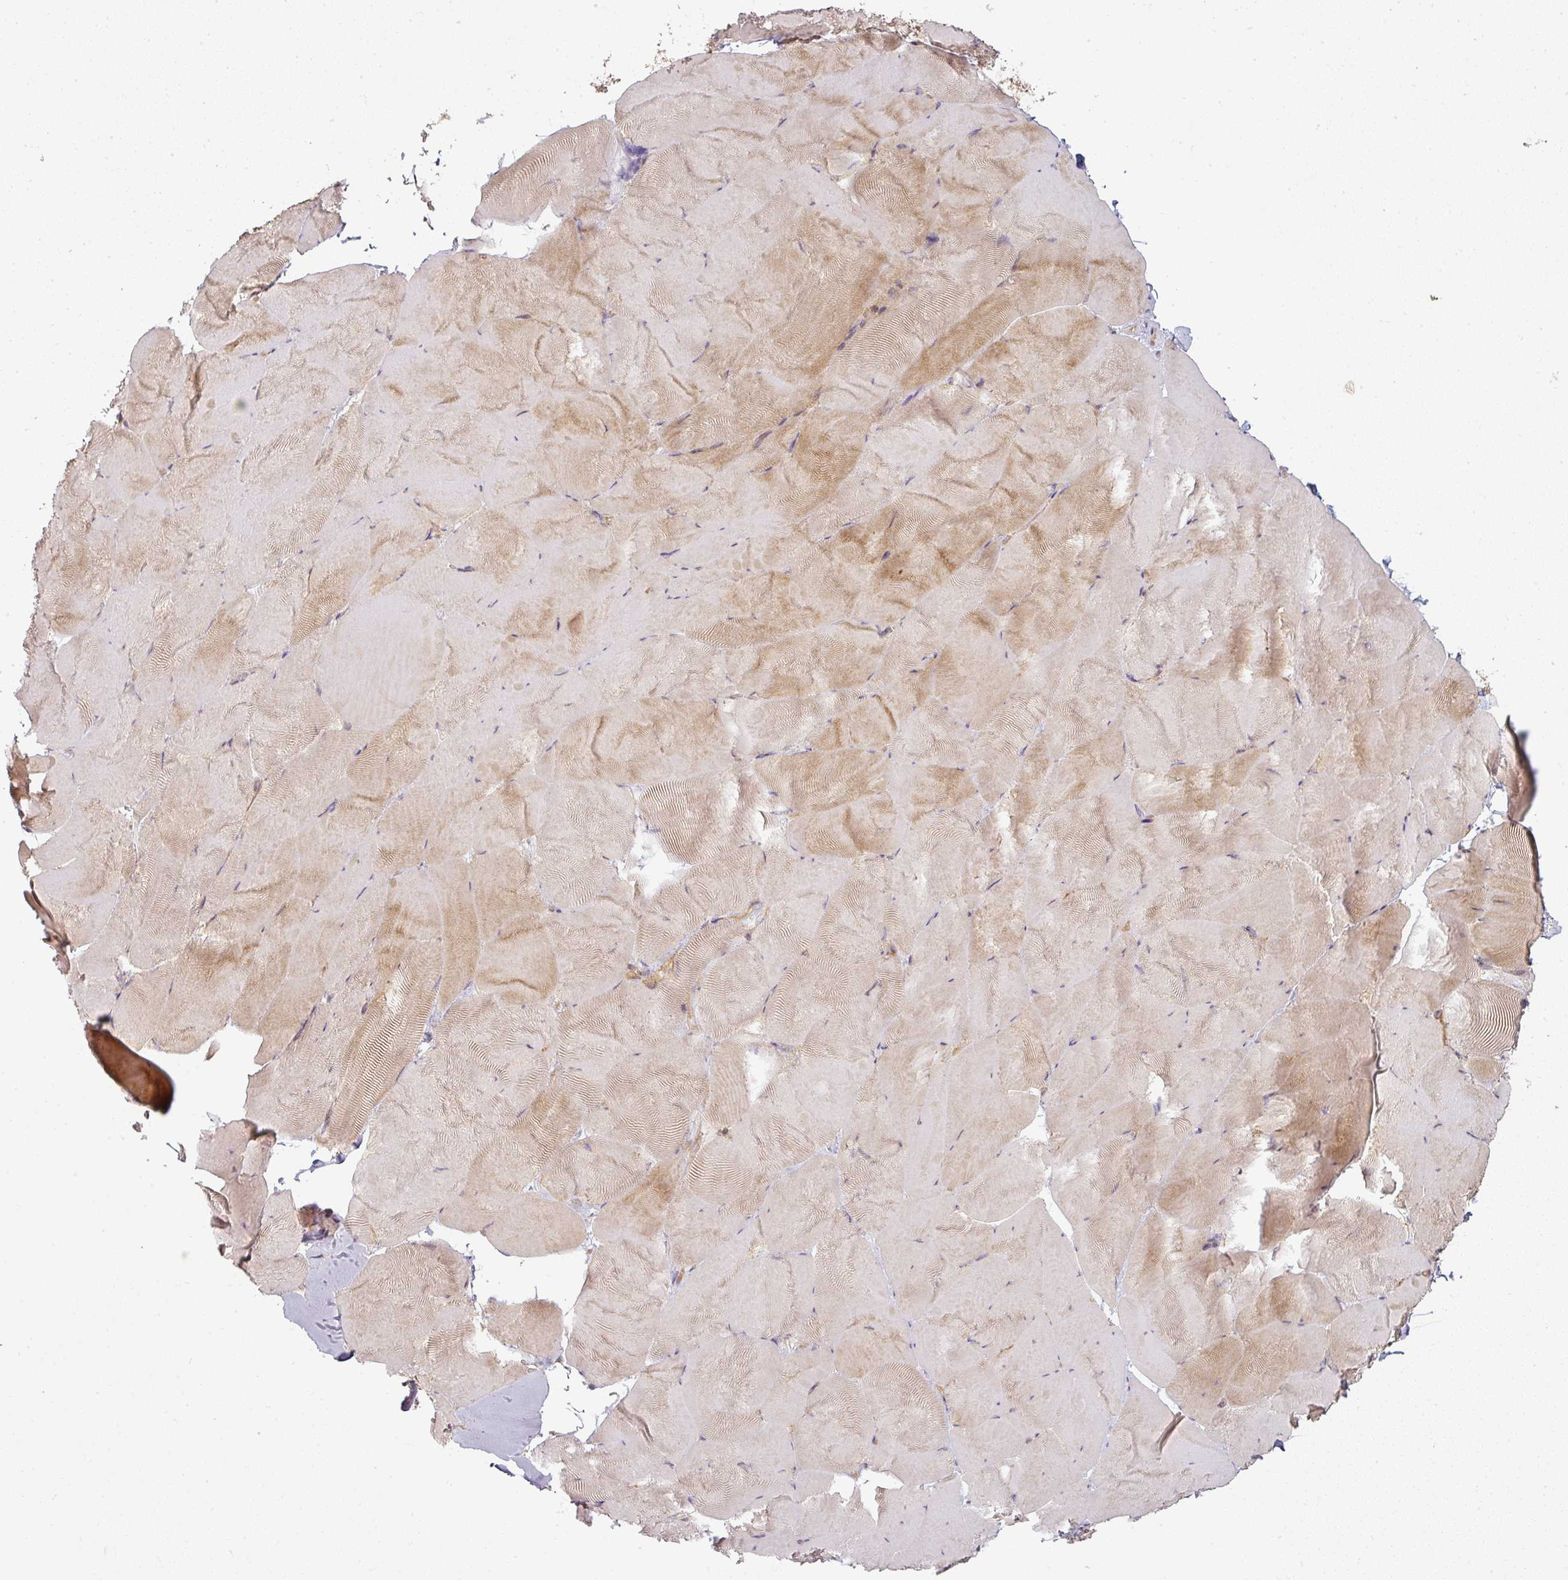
{"staining": {"intensity": "moderate", "quantity": "25%-75%", "location": "cytoplasmic/membranous"}, "tissue": "skeletal muscle", "cell_type": "Myocytes", "image_type": "normal", "snomed": [{"axis": "morphology", "description": "Normal tissue, NOS"}, {"axis": "topography", "description": "Skeletal muscle"}], "caption": "Myocytes exhibit medium levels of moderate cytoplasmic/membranous staining in about 25%-75% of cells in normal human skeletal muscle.", "gene": "RNF31", "patient": {"sex": "female", "age": 64}}